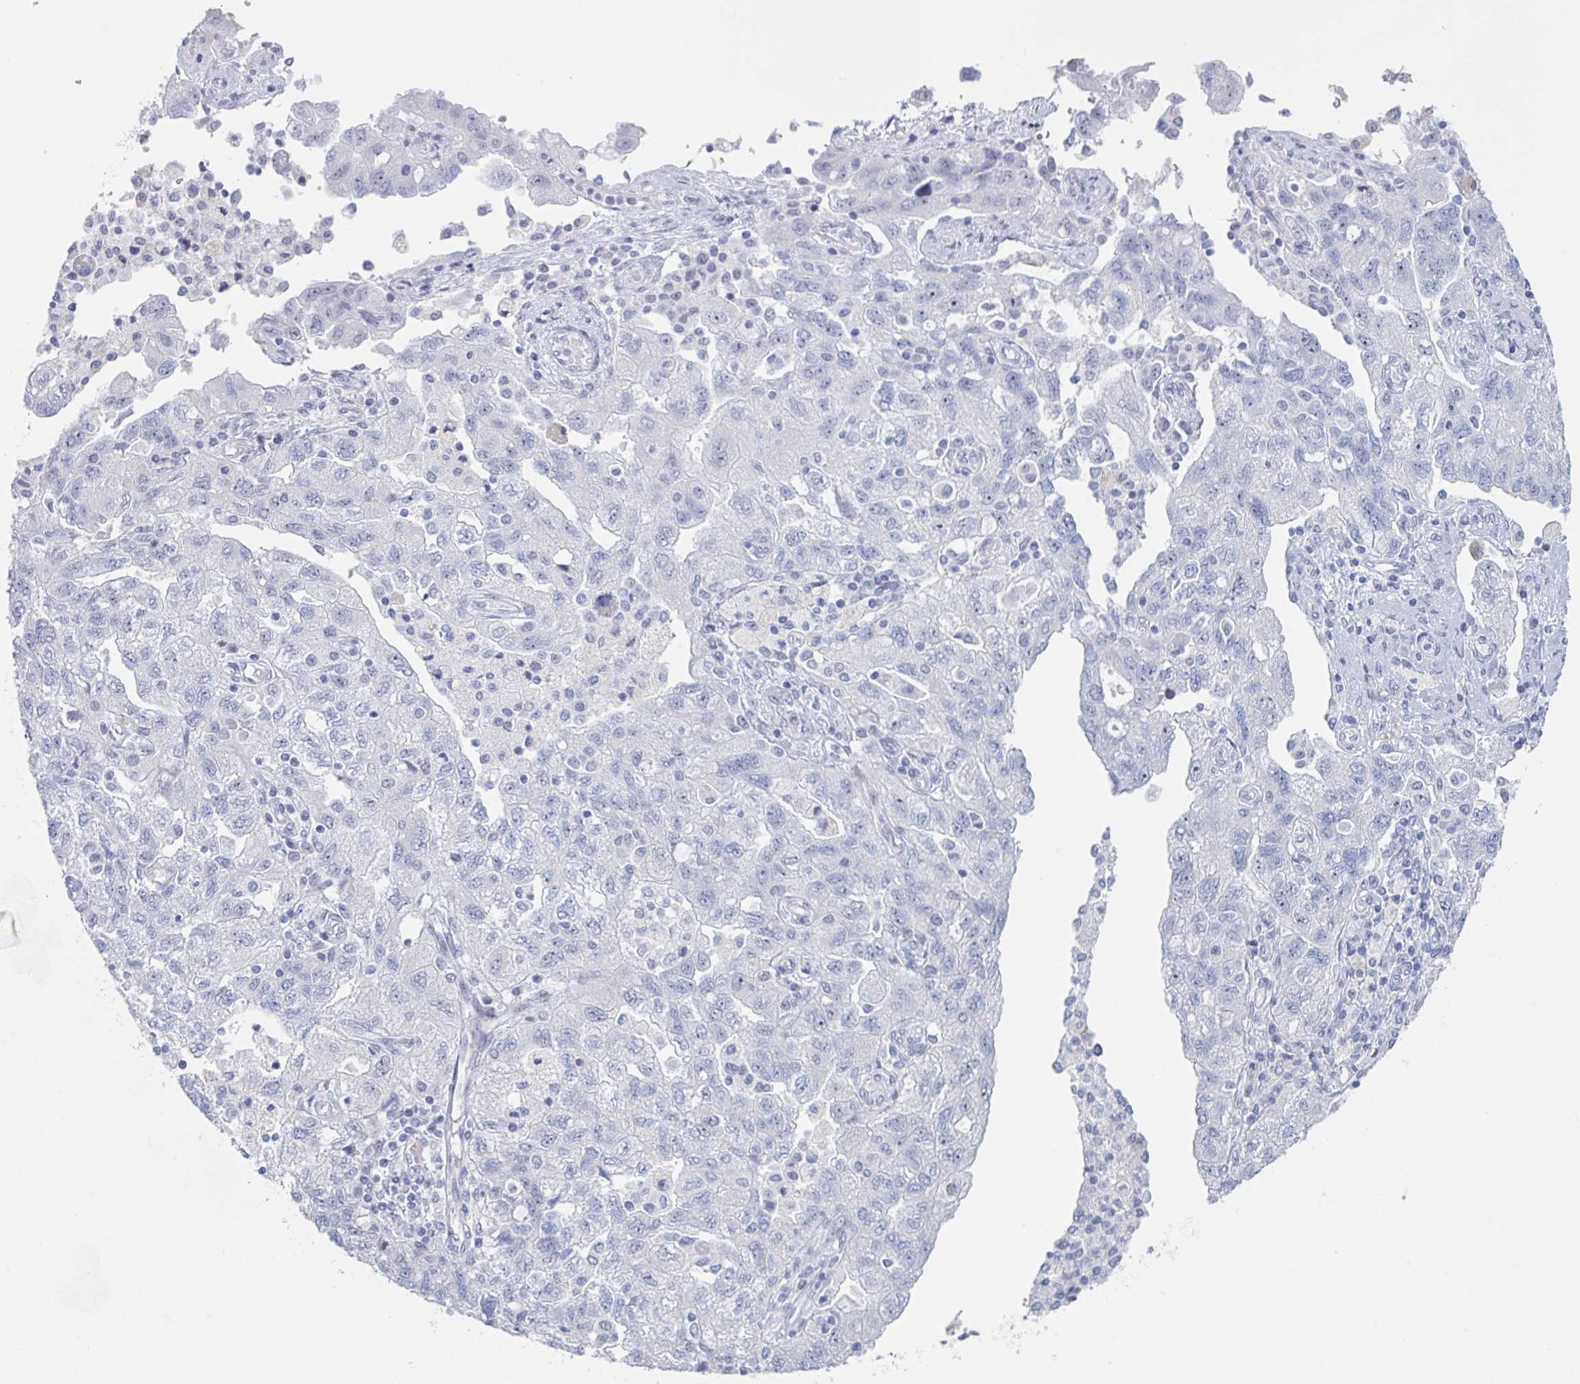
{"staining": {"intensity": "negative", "quantity": "none", "location": "none"}, "tissue": "ovarian cancer", "cell_type": "Tumor cells", "image_type": "cancer", "snomed": [{"axis": "morphology", "description": "Carcinoma, NOS"}, {"axis": "morphology", "description": "Cystadenocarcinoma, serous, NOS"}, {"axis": "topography", "description": "Ovary"}], "caption": "Protein analysis of carcinoma (ovarian) displays no significant positivity in tumor cells.", "gene": "NR1H2", "patient": {"sex": "female", "age": 69}}